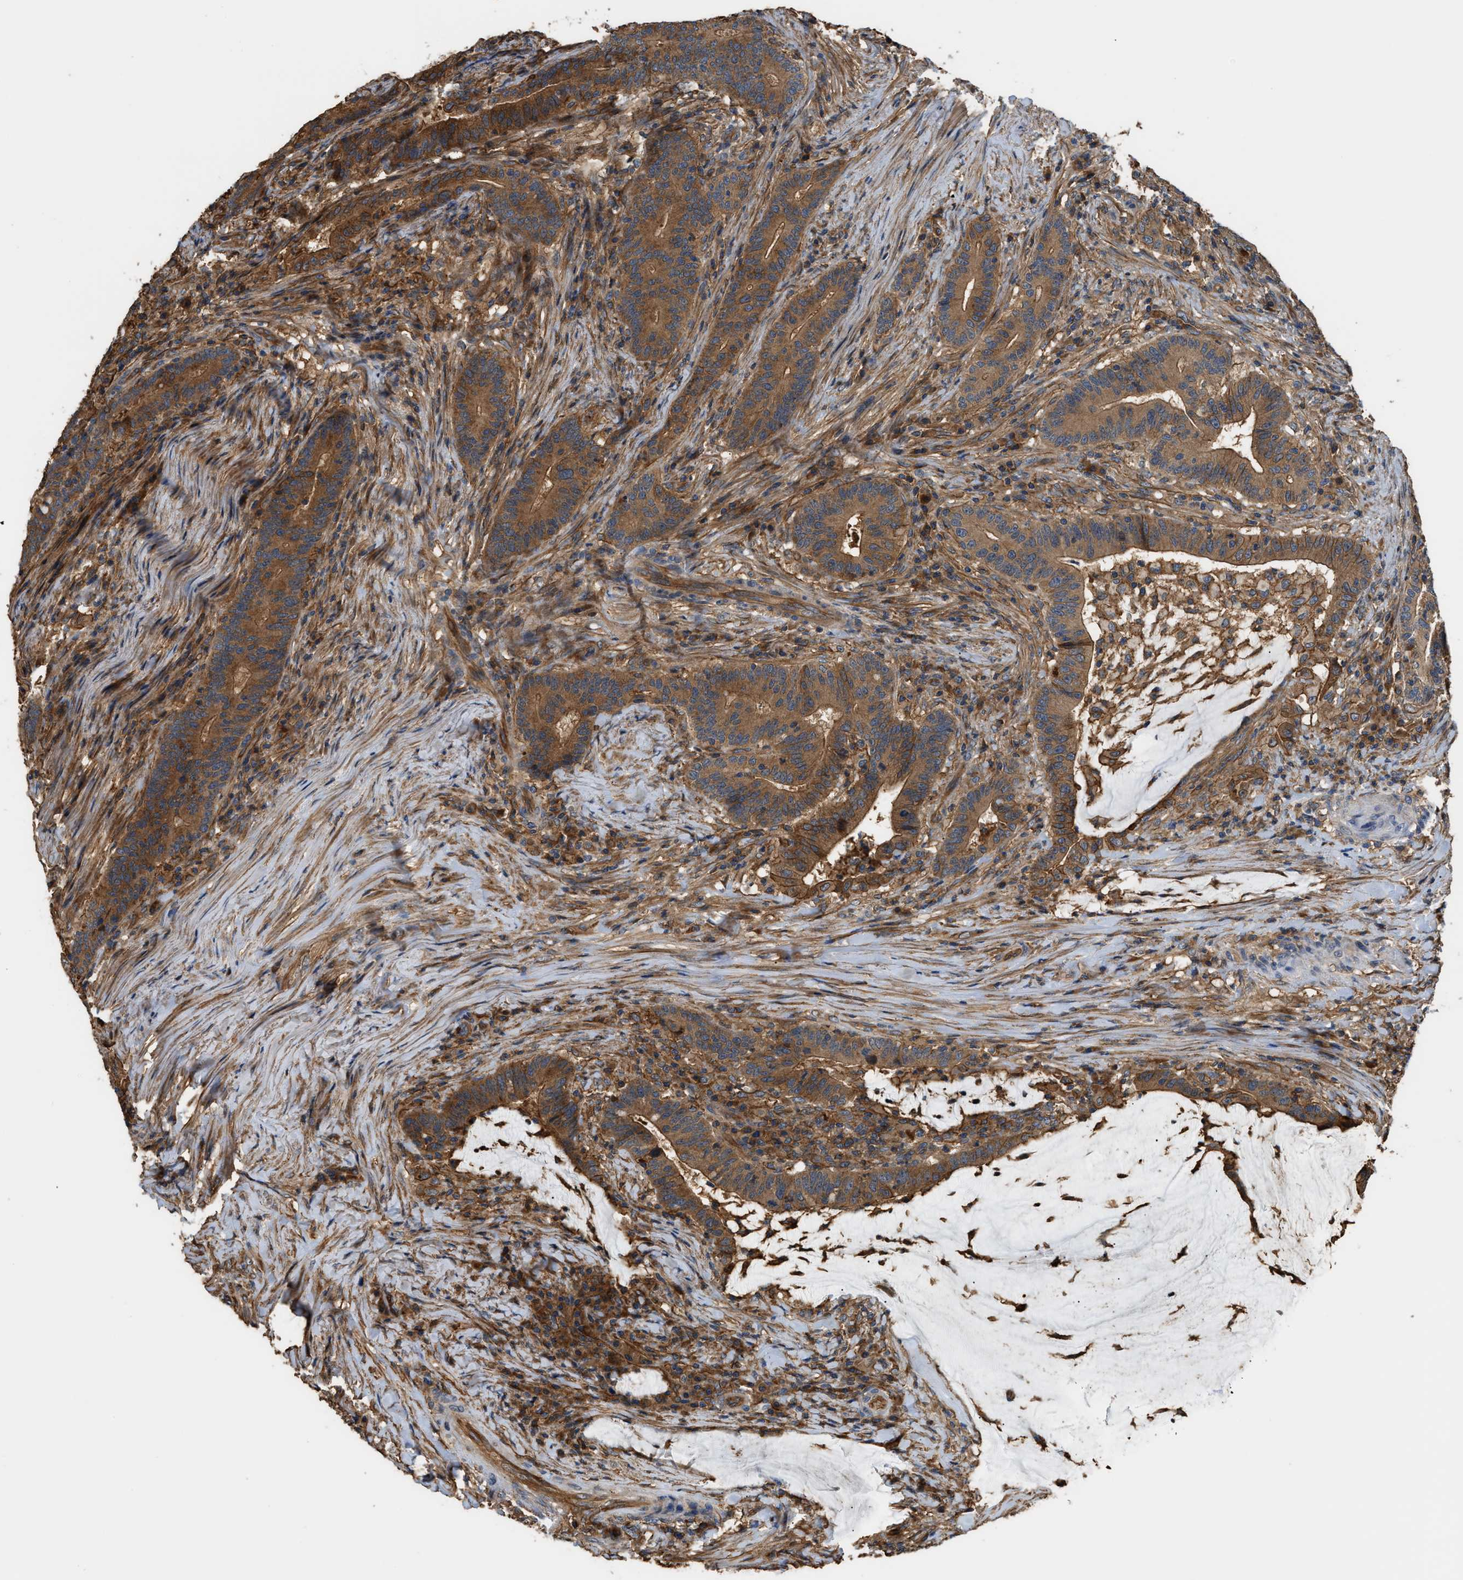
{"staining": {"intensity": "strong", "quantity": ">75%", "location": "cytoplasmic/membranous"}, "tissue": "colorectal cancer", "cell_type": "Tumor cells", "image_type": "cancer", "snomed": [{"axis": "morphology", "description": "Normal tissue, NOS"}, {"axis": "morphology", "description": "Adenocarcinoma, NOS"}, {"axis": "topography", "description": "Colon"}], "caption": "A micrograph of human colorectal cancer (adenocarcinoma) stained for a protein exhibits strong cytoplasmic/membranous brown staining in tumor cells.", "gene": "DDHD2", "patient": {"sex": "female", "age": 66}}